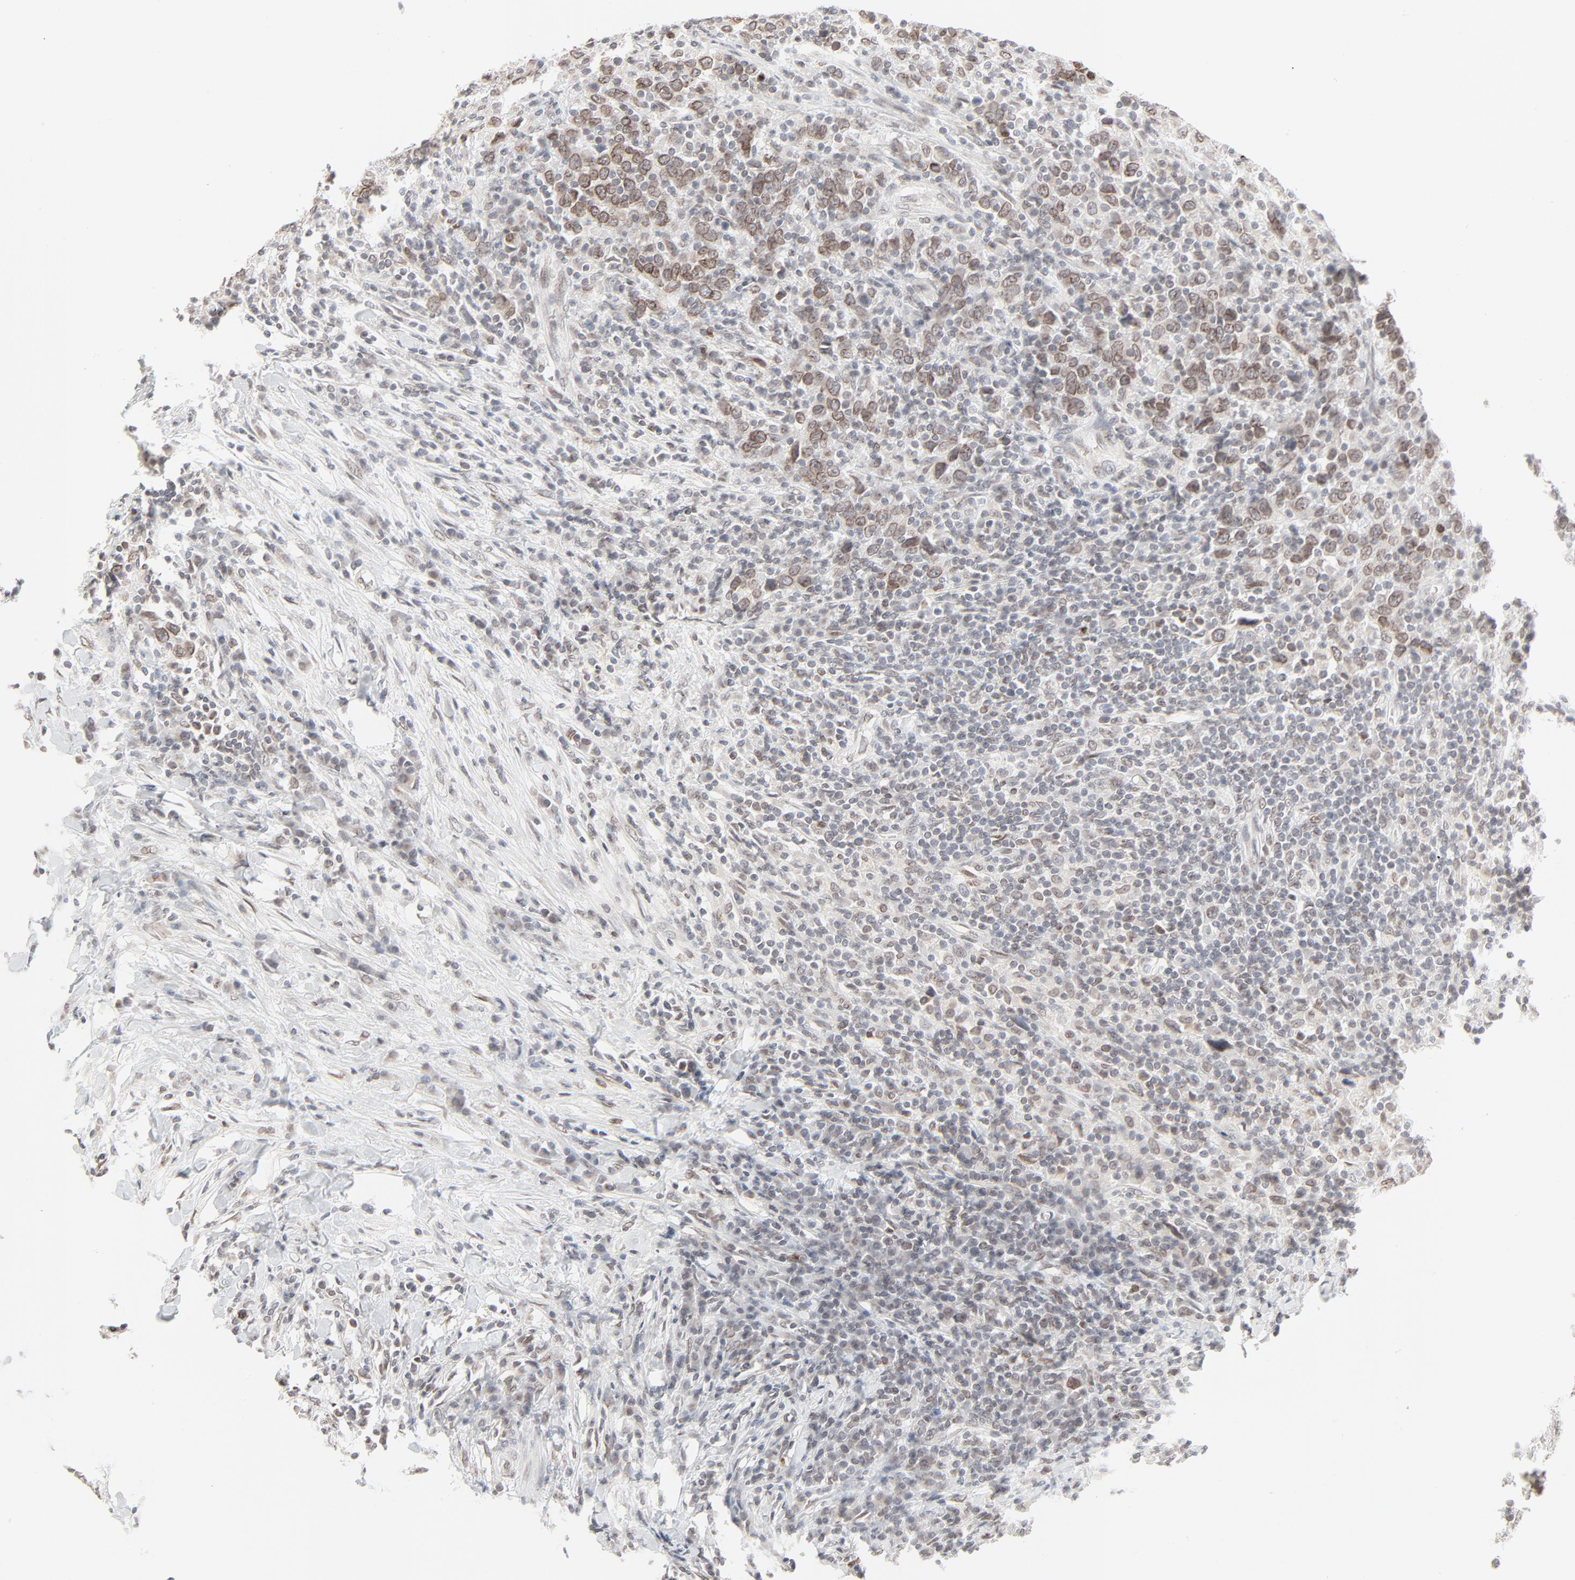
{"staining": {"intensity": "moderate", "quantity": "25%-75%", "location": "cytoplasmic/membranous,nuclear"}, "tissue": "urothelial cancer", "cell_type": "Tumor cells", "image_type": "cancer", "snomed": [{"axis": "morphology", "description": "Urothelial carcinoma, High grade"}, {"axis": "topography", "description": "Urinary bladder"}], "caption": "High-power microscopy captured an immunohistochemistry (IHC) image of urothelial cancer, revealing moderate cytoplasmic/membranous and nuclear expression in approximately 25%-75% of tumor cells. The protein is stained brown, and the nuclei are stained in blue (DAB IHC with brightfield microscopy, high magnification).", "gene": "MAD1L1", "patient": {"sex": "male", "age": 61}}